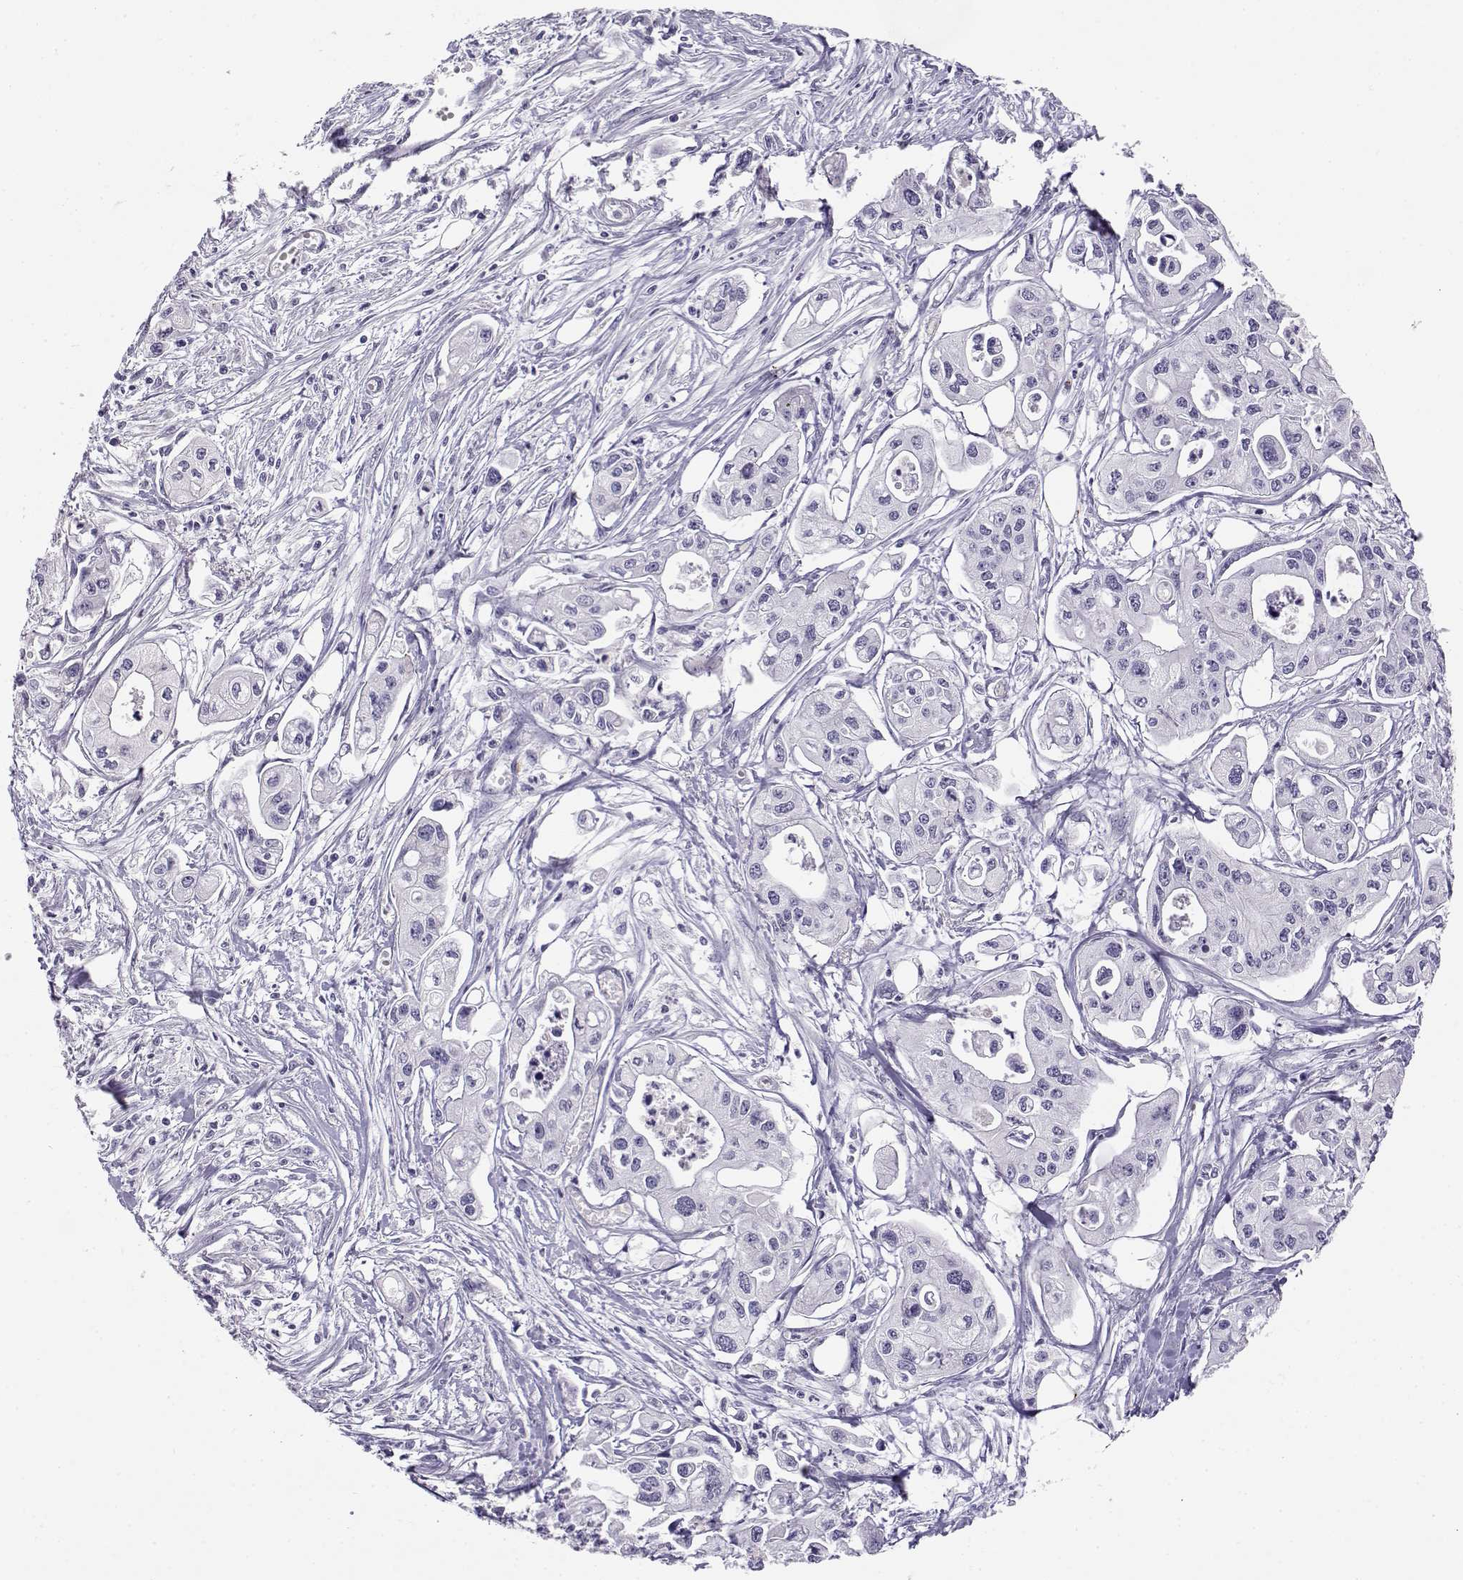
{"staining": {"intensity": "negative", "quantity": "none", "location": "none"}, "tissue": "pancreatic cancer", "cell_type": "Tumor cells", "image_type": "cancer", "snomed": [{"axis": "morphology", "description": "Adenocarcinoma, NOS"}, {"axis": "topography", "description": "Pancreas"}], "caption": "Immunohistochemistry micrograph of neoplastic tissue: human adenocarcinoma (pancreatic) stained with DAB (3,3'-diaminobenzidine) reveals no significant protein expression in tumor cells.", "gene": "ENDOU", "patient": {"sex": "male", "age": 70}}